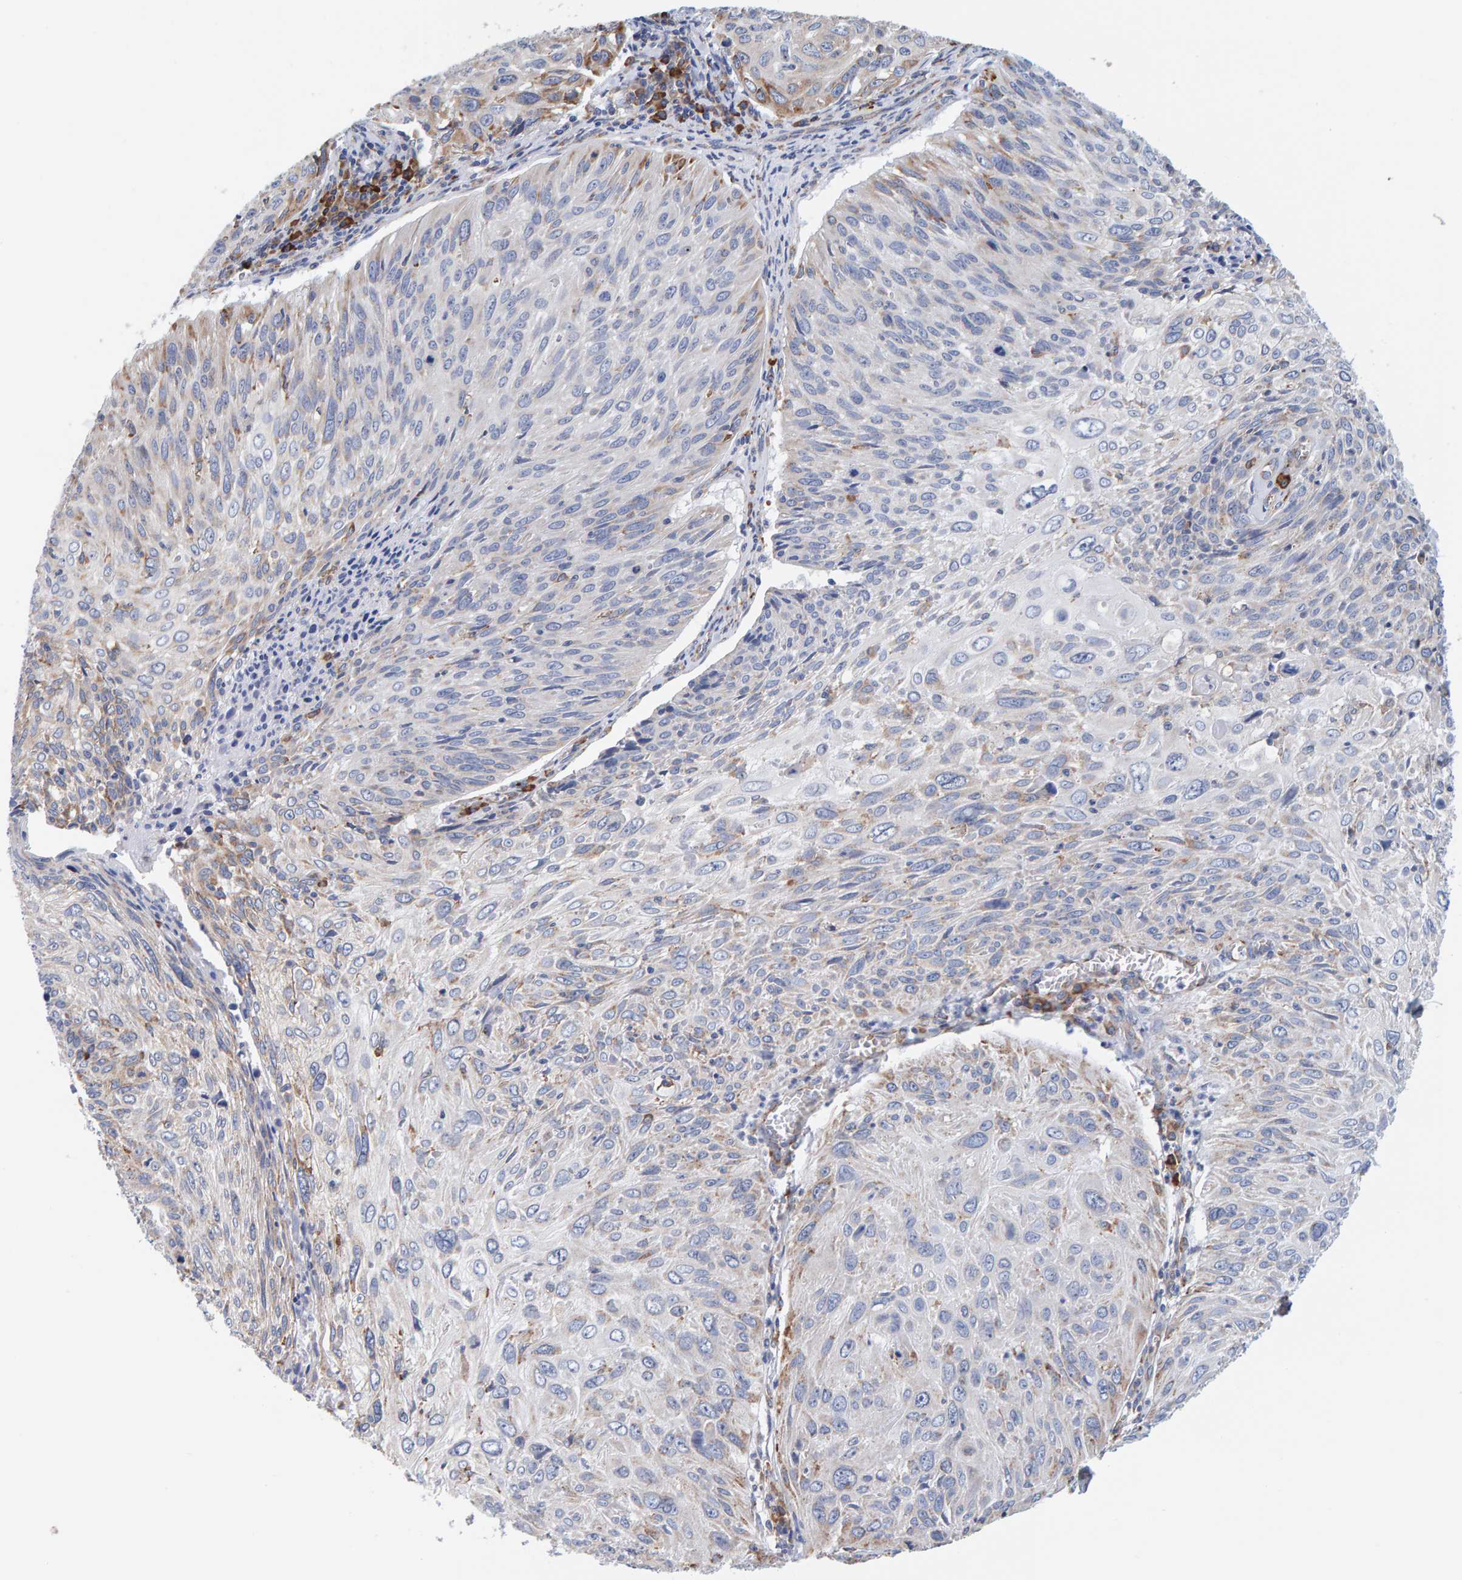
{"staining": {"intensity": "weak", "quantity": "<25%", "location": "cytoplasmic/membranous"}, "tissue": "cervical cancer", "cell_type": "Tumor cells", "image_type": "cancer", "snomed": [{"axis": "morphology", "description": "Squamous cell carcinoma, NOS"}, {"axis": "topography", "description": "Cervix"}], "caption": "Human cervical squamous cell carcinoma stained for a protein using immunohistochemistry (IHC) reveals no staining in tumor cells.", "gene": "SGPL1", "patient": {"sex": "female", "age": 51}}